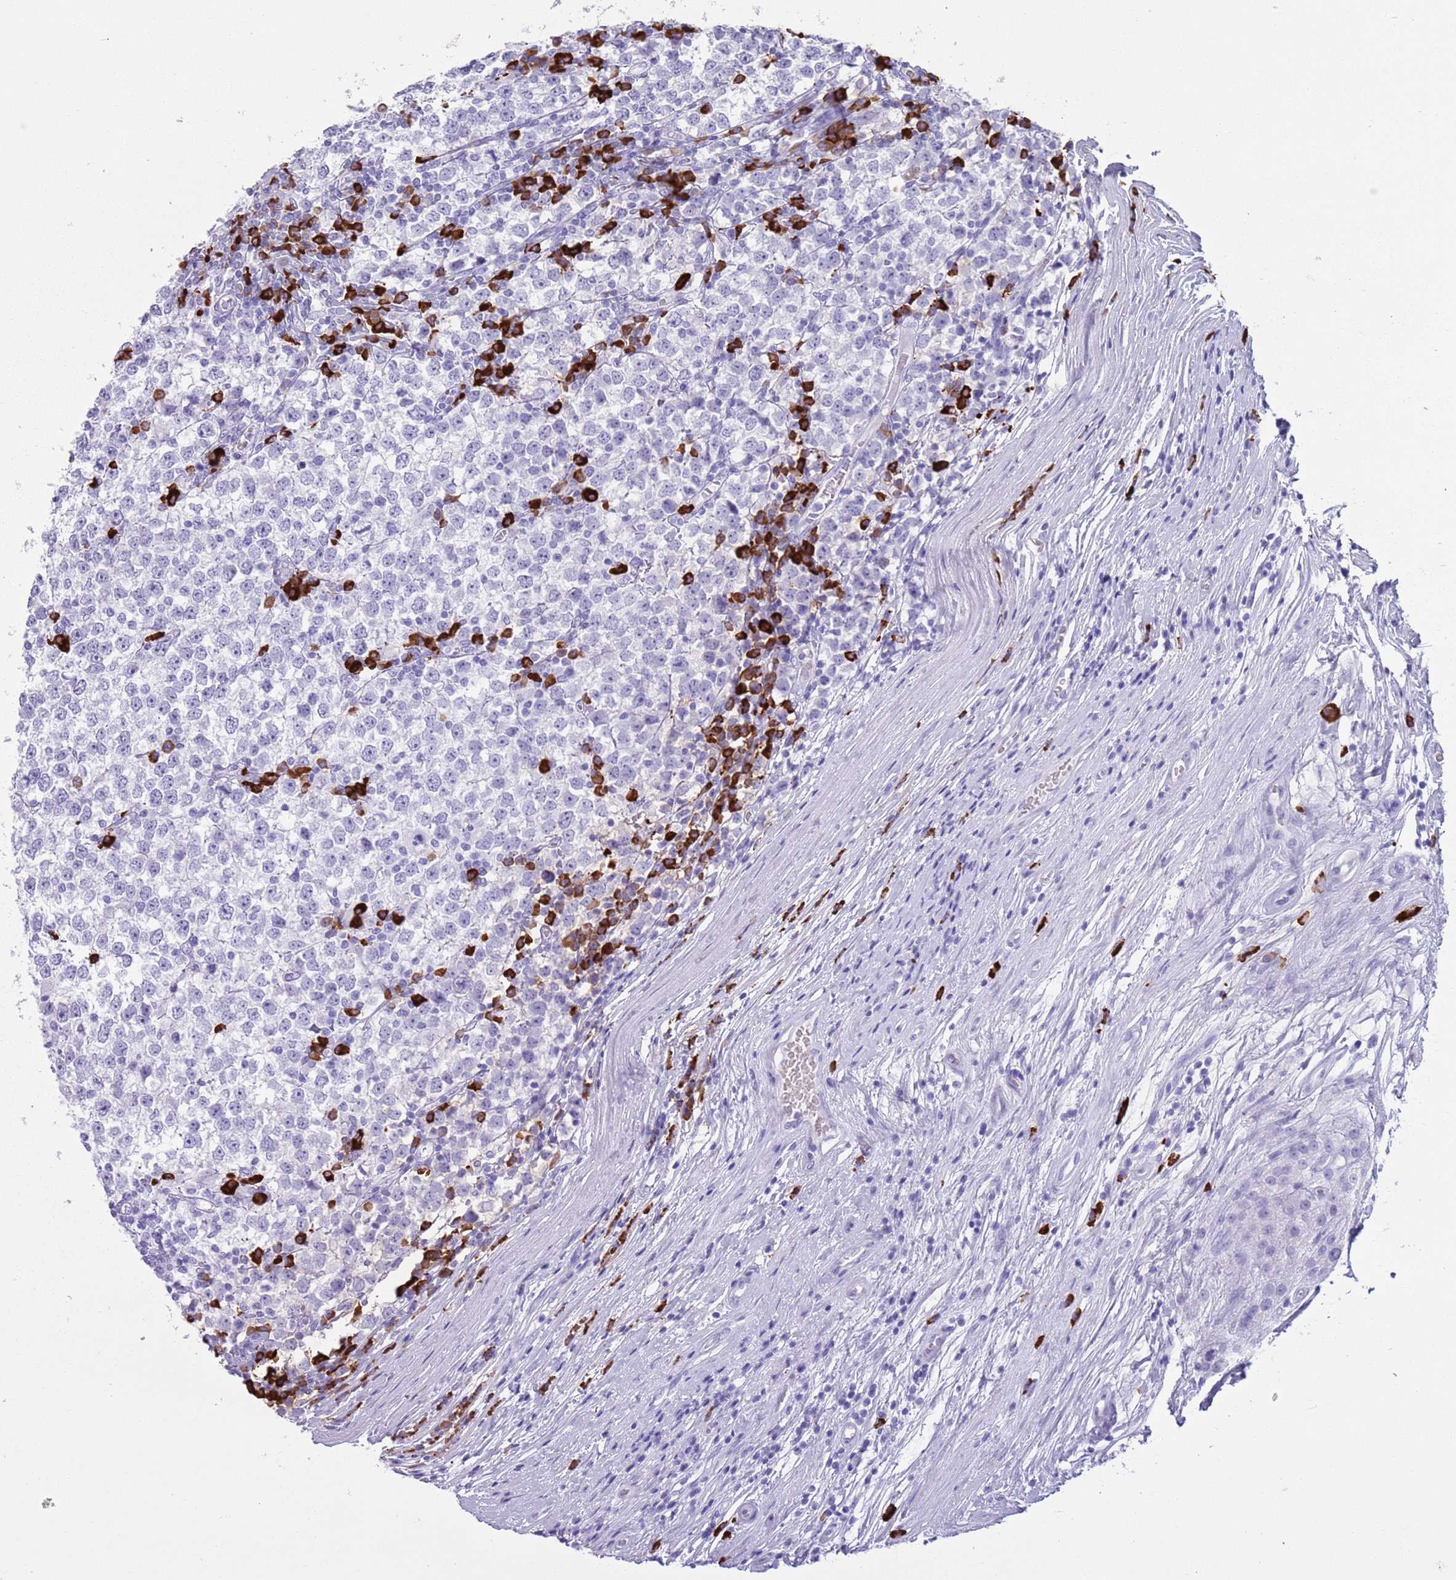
{"staining": {"intensity": "negative", "quantity": "none", "location": "none"}, "tissue": "testis cancer", "cell_type": "Tumor cells", "image_type": "cancer", "snomed": [{"axis": "morphology", "description": "Seminoma, NOS"}, {"axis": "topography", "description": "Testis"}], "caption": "Immunohistochemistry photomicrograph of neoplastic tissue: human testis seminoma stained with DAB shows no significant protein expression in tumor cells.", "gene": "LY6G5B", "patient": {"sex": "male", "age": 65}}